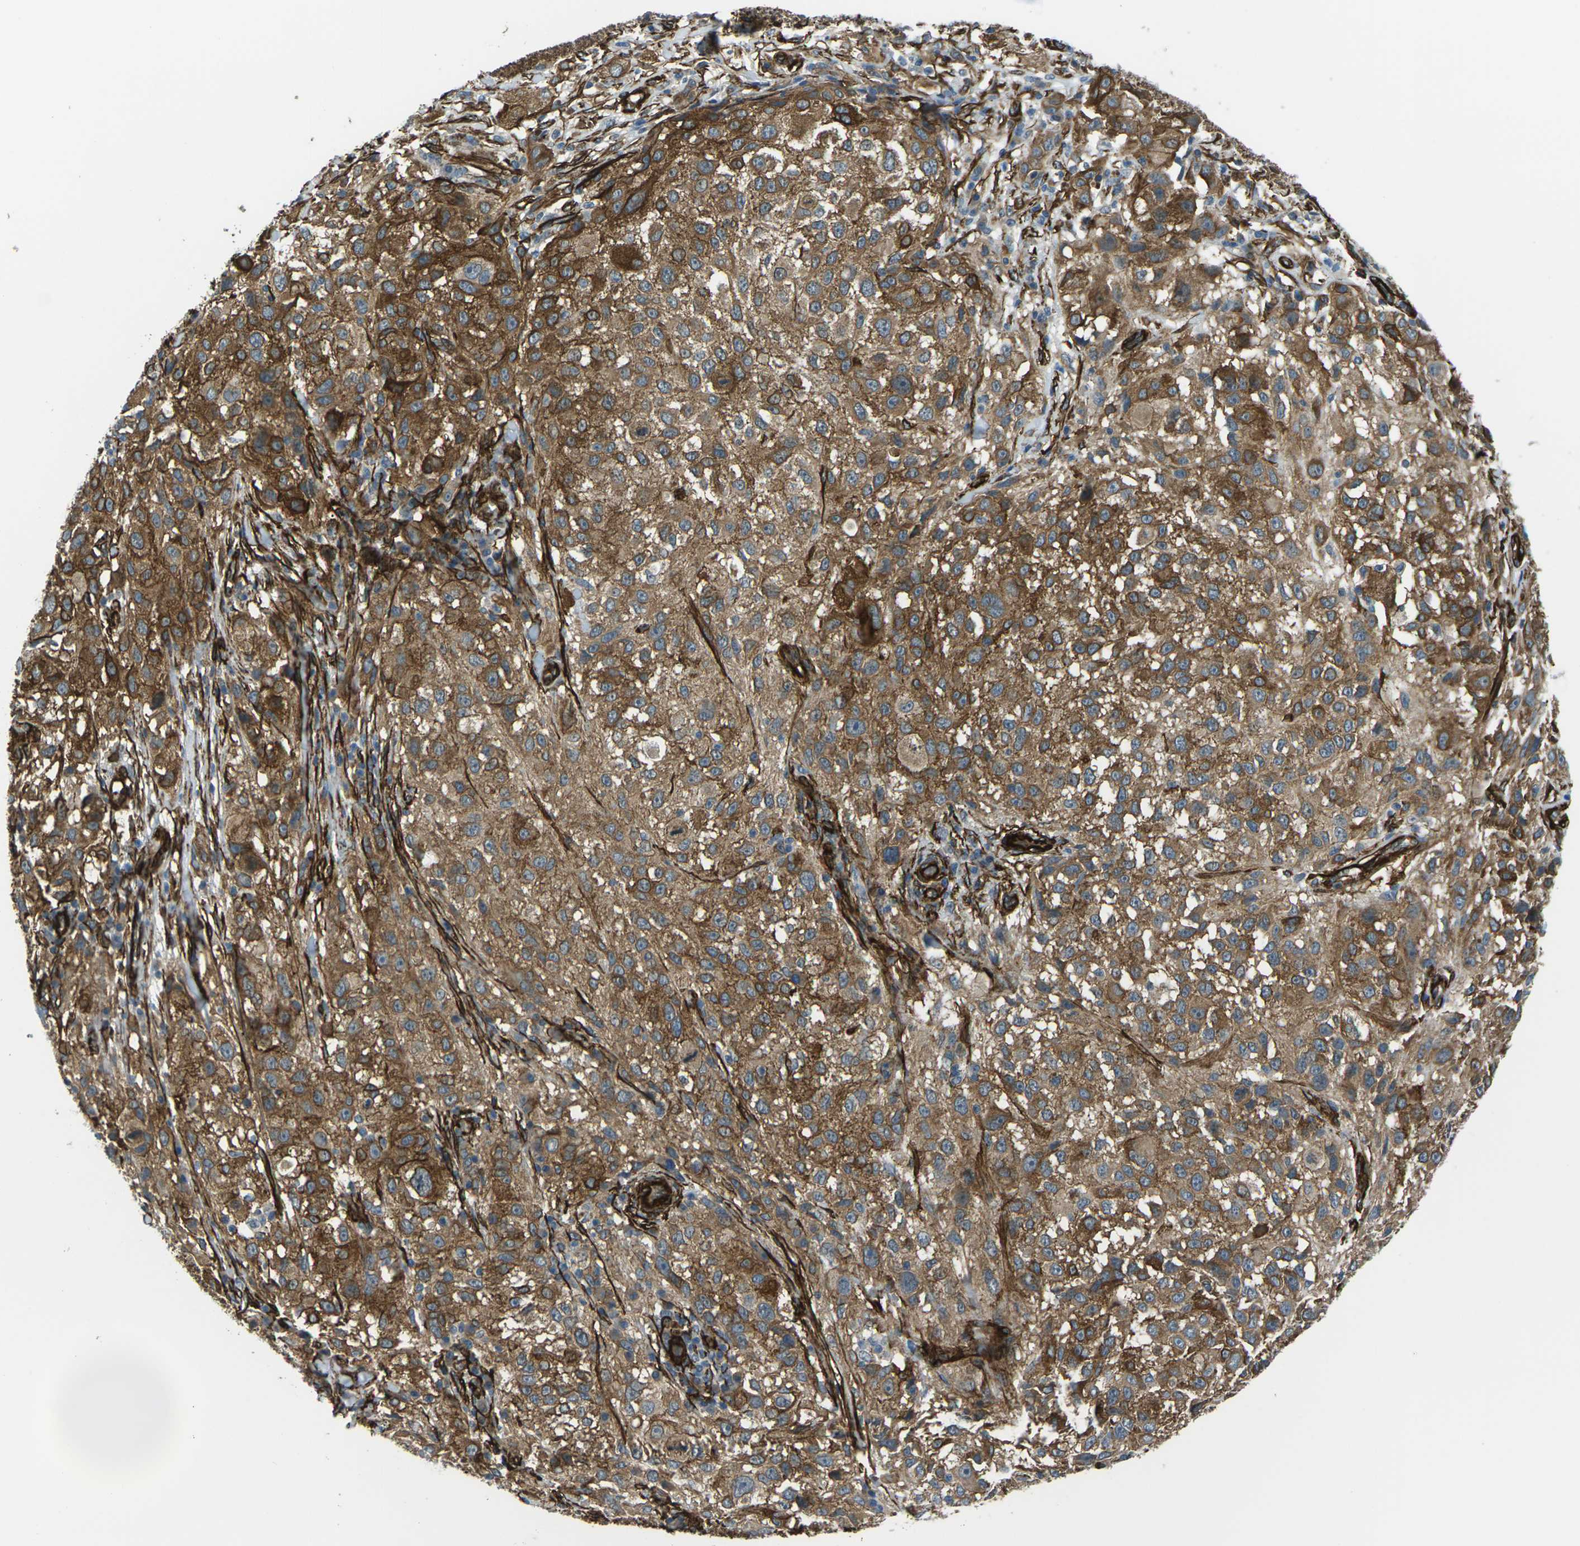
{"staining": {"intensity": "moderate", "quantity": ">75%", "location": "cytoplasmic/membranous"}, "tissue": "melanoma", "cell_type": "Tumor cells", "image_type": "cancer", "snomed": [{"axis": "morphology", "description": "Necrosis, NOS"}, {"axis": "morphology", "description": "Malignant melanoma, NOS"}, {"axis": "topography", "description": "Skin"}], "caption": "Immunohistochemistry (DAB) staining of human melanoma demonstrates moderate cytoplasmic/membranous protein positivity in about >75% of tumor cells. (DAB IHC, brown staining for protein, blue staining for nuclei).", "gene": "GRAMD1C", "patient": {"sex": "female", "age": 87}}